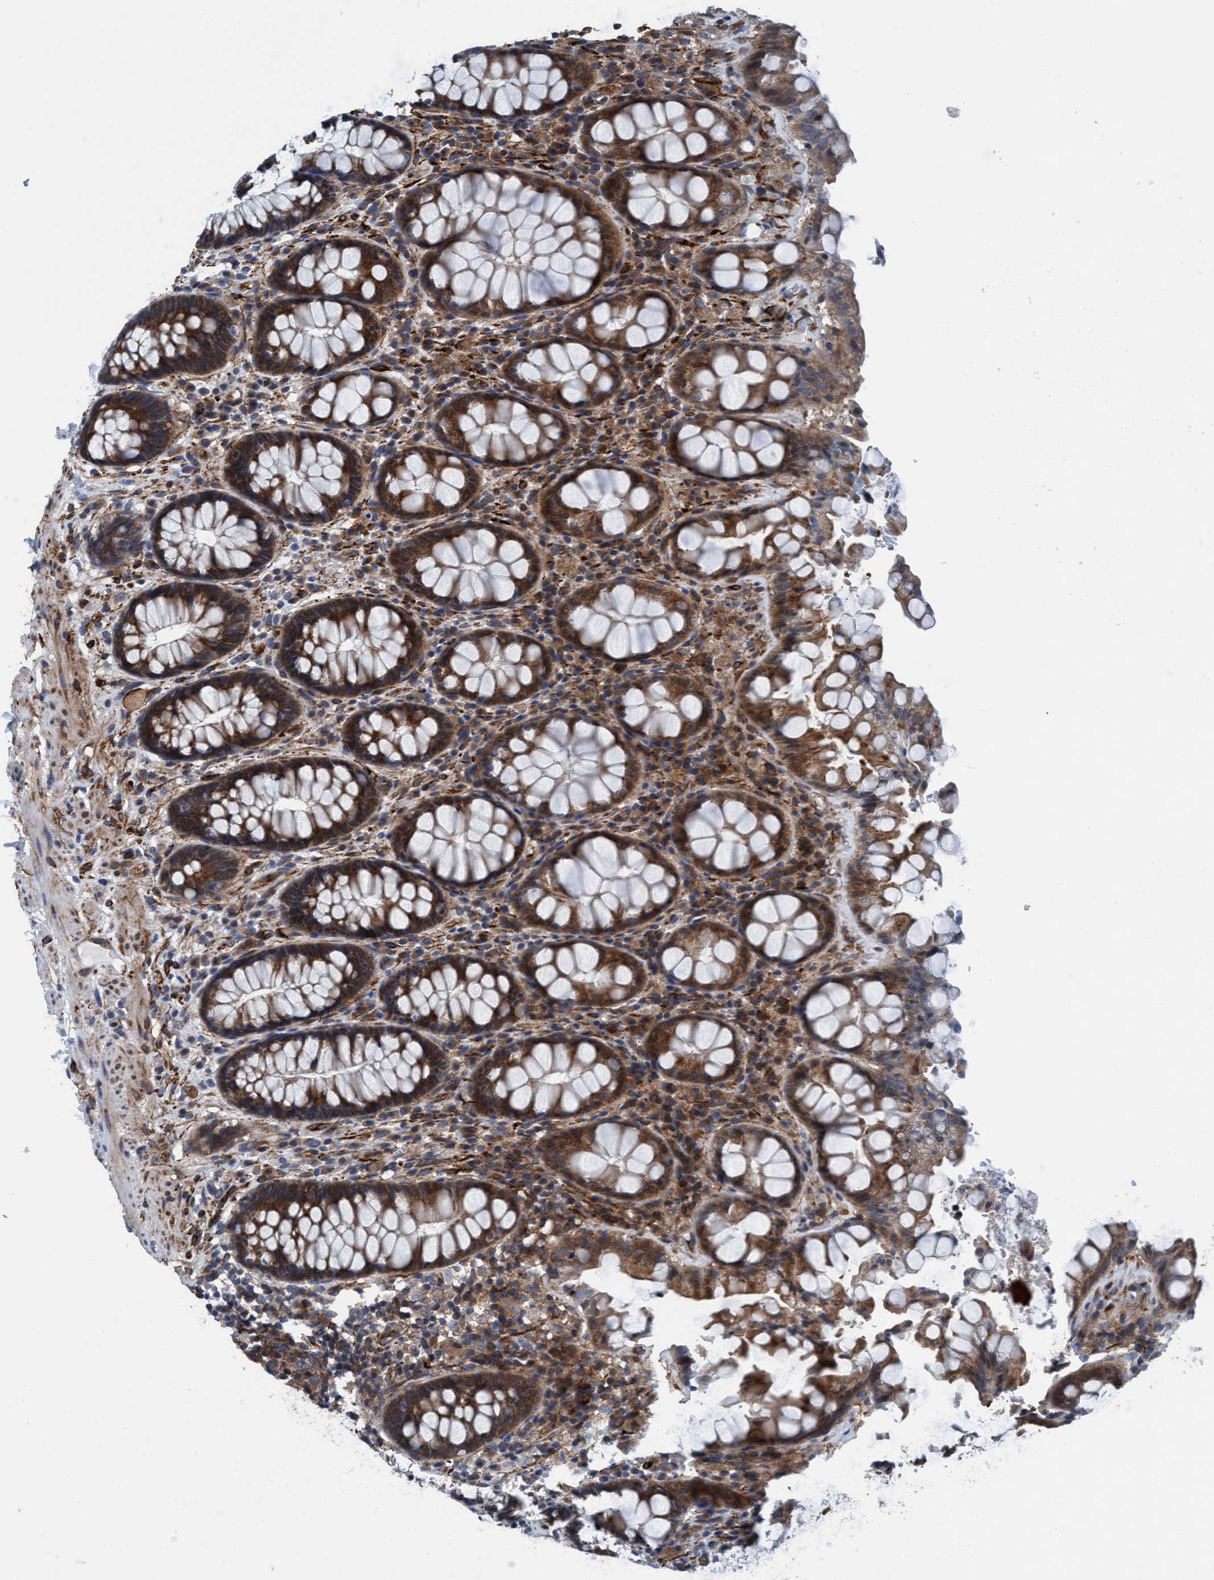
{"staining": {"intensity": "strong", "quantity": ">75%", "location": "cytoplasmic/membranous"}, "tissue": "rectum", "cell_type": "Glandular cells", "image_type": "normal", "snomed": [{"axis": "morphology", "description": "Normal tissue, NOS"}, {"axis": "topography", "description": "Rectum"}], "caption": "Strong cytoplasmic/membranous staining for a protein is seen in approximately >75% of glandular cells of normal rectum using IHC.", "gene": "NMT1", "patient": {"sex": "male", "age": 64}}